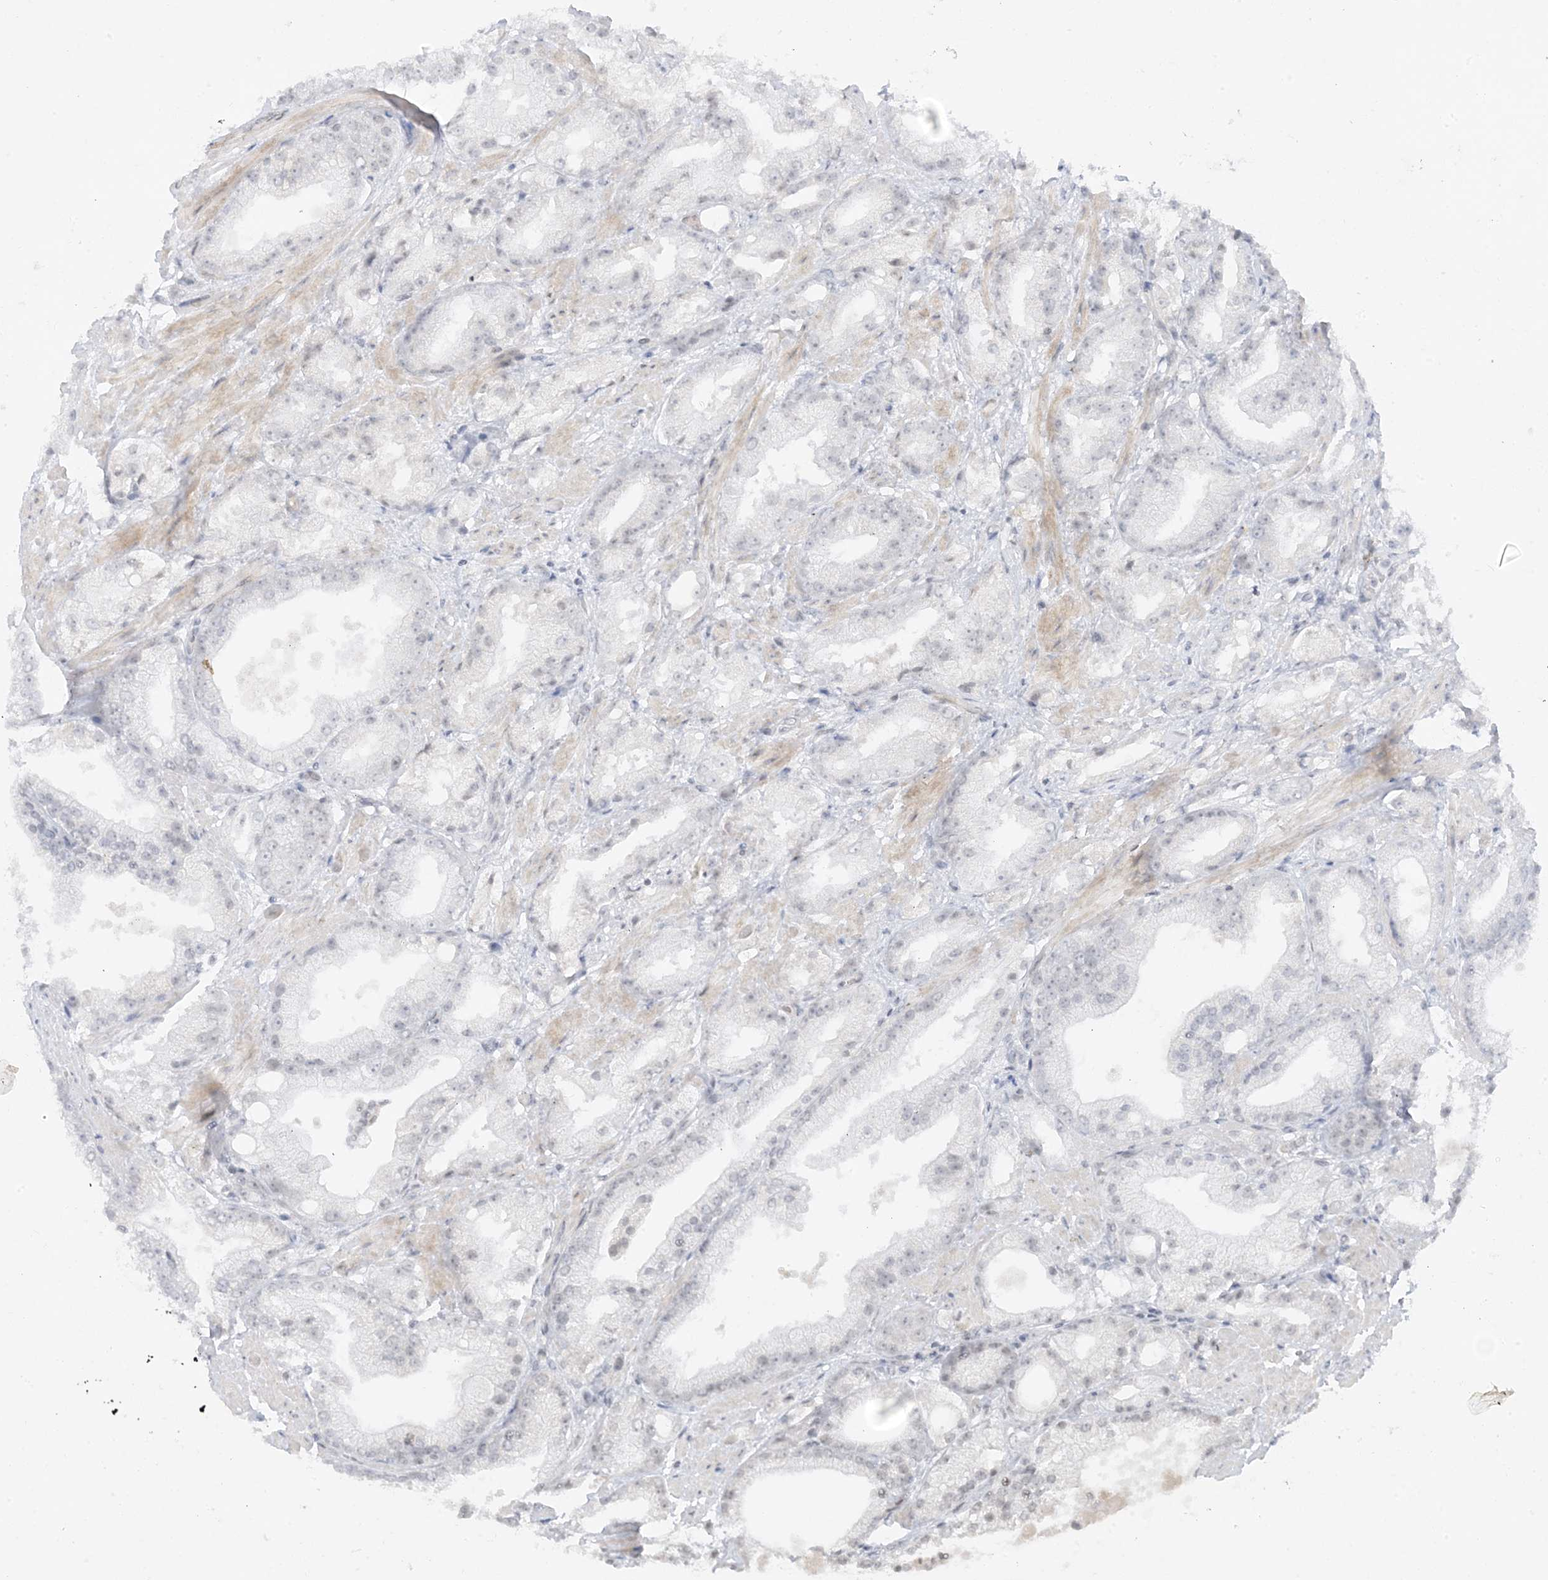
{"staining": {"intensity": "negative", "quantity": "none", "location": "none"}, "tissue": "prostate cancer", "cell_type": "Tumor cells", "image_type": "cancer", "snomed": [{"axis": "morphology", "description": "Adenocarcinoma, Low grade"}, {"axis": "topography", "description": "Prostate"}], "caption": "This photomicrograph is of prostate cancer stained with IHC to label a protein in brown with the nuclei are counter-stained blue. There is no expression in tumor cells.", "gene": "METAP1D", "patient": {"sex": "male", "age": 67}}